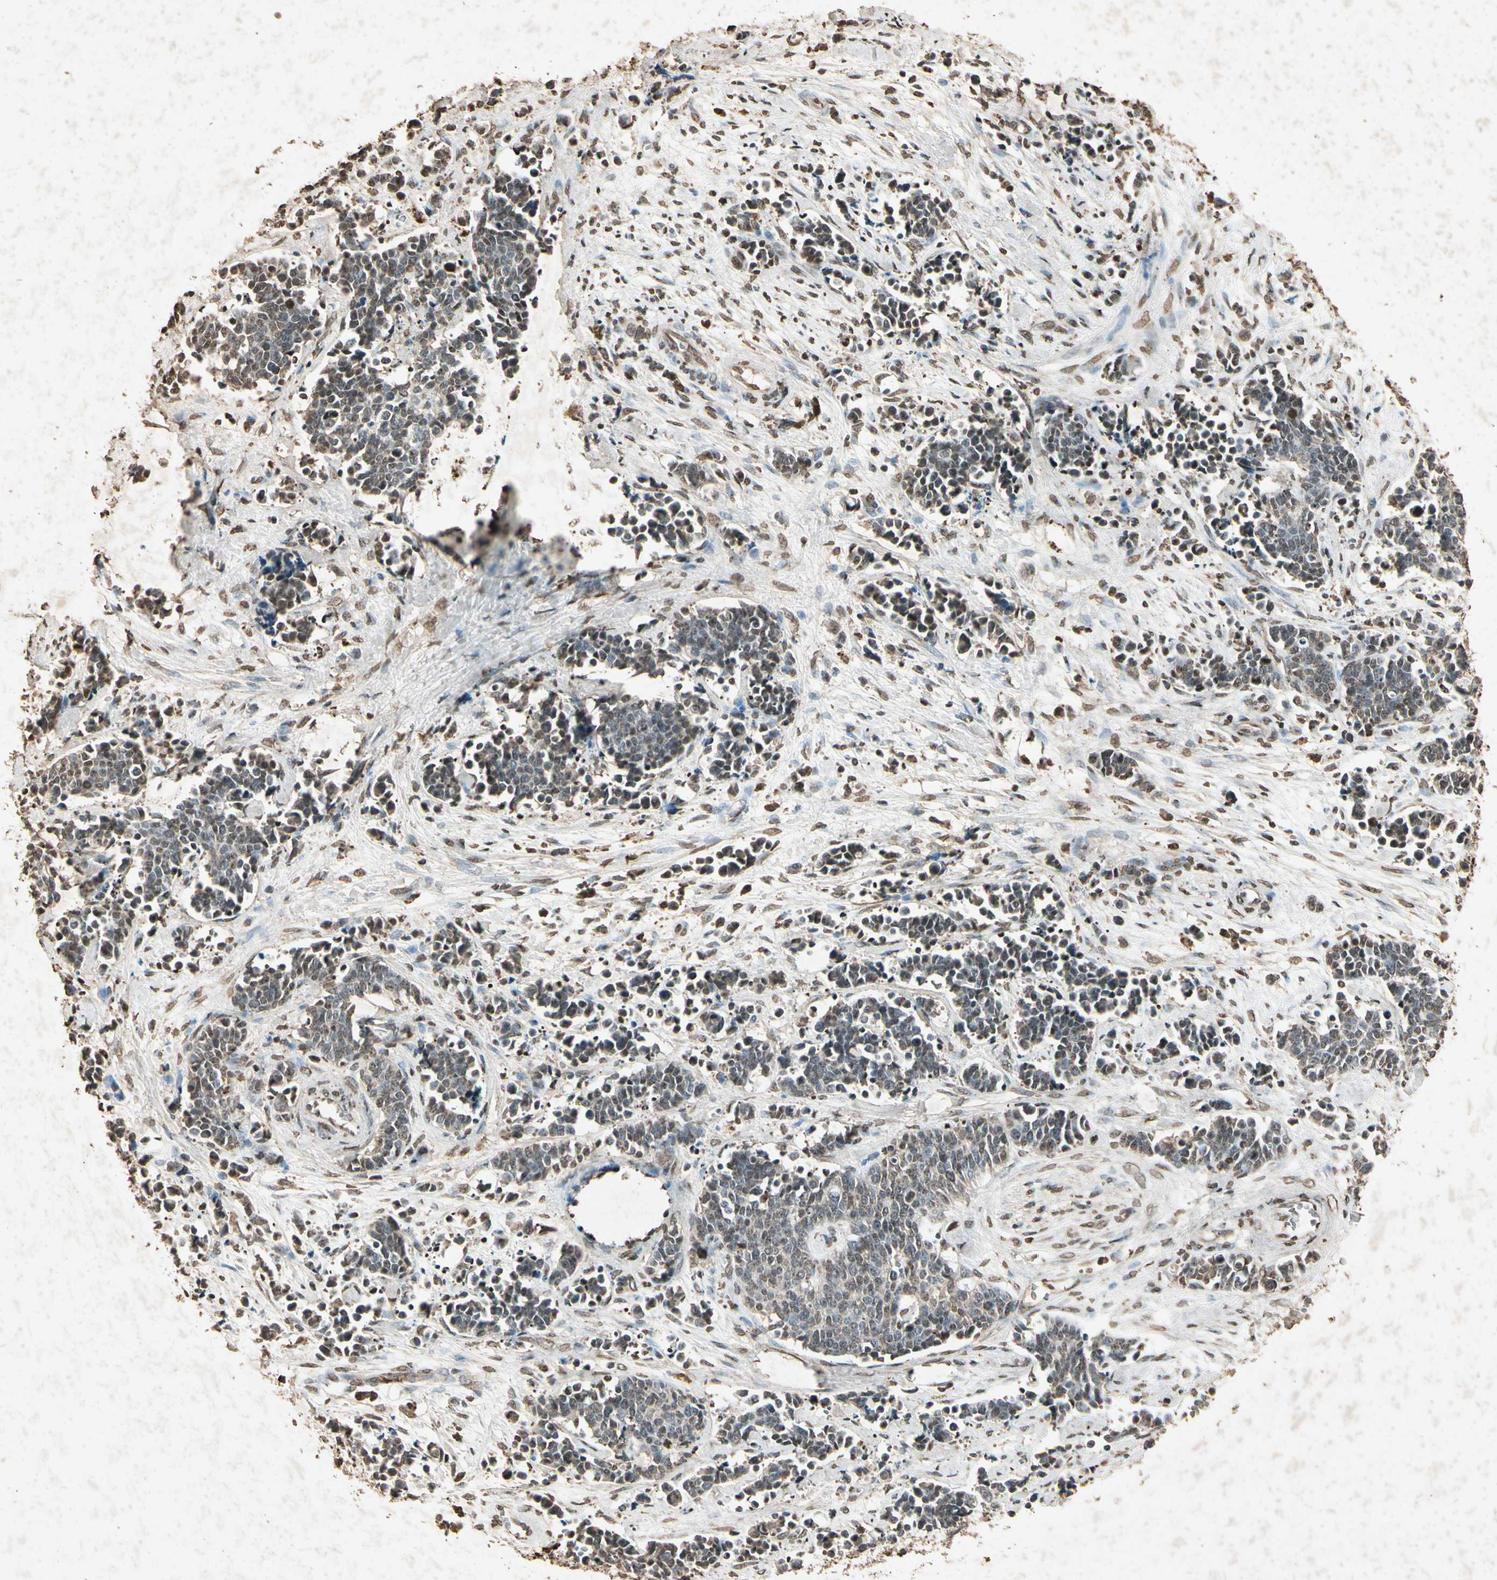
{"staining": {"intensity": "weak", "quantity": "25%-75%", "location": "cytoplasmic/membranous,nuclear"}, "tissue": "cervical cancer", "cell_type": "Tumor cells", "image_type": "cancer", "snomed": [{"axis": "morphology", "description": "Squamous cell carcinoma, NOS"}, {"axis": "topography", "description": "Cervix"}], "caption": "Brown immunohistochemical staining in cervical cancer demonstrates weak cytoplasmic/membranous and nuclear staining in about 25%-75% of tumor cells. The staining was performed using DAB, with brown indicating positive protein expression. Nuclei are stained blue with hematoxylin.", "gene": "GC", "patient": {"sex": "female", "age": 35}}